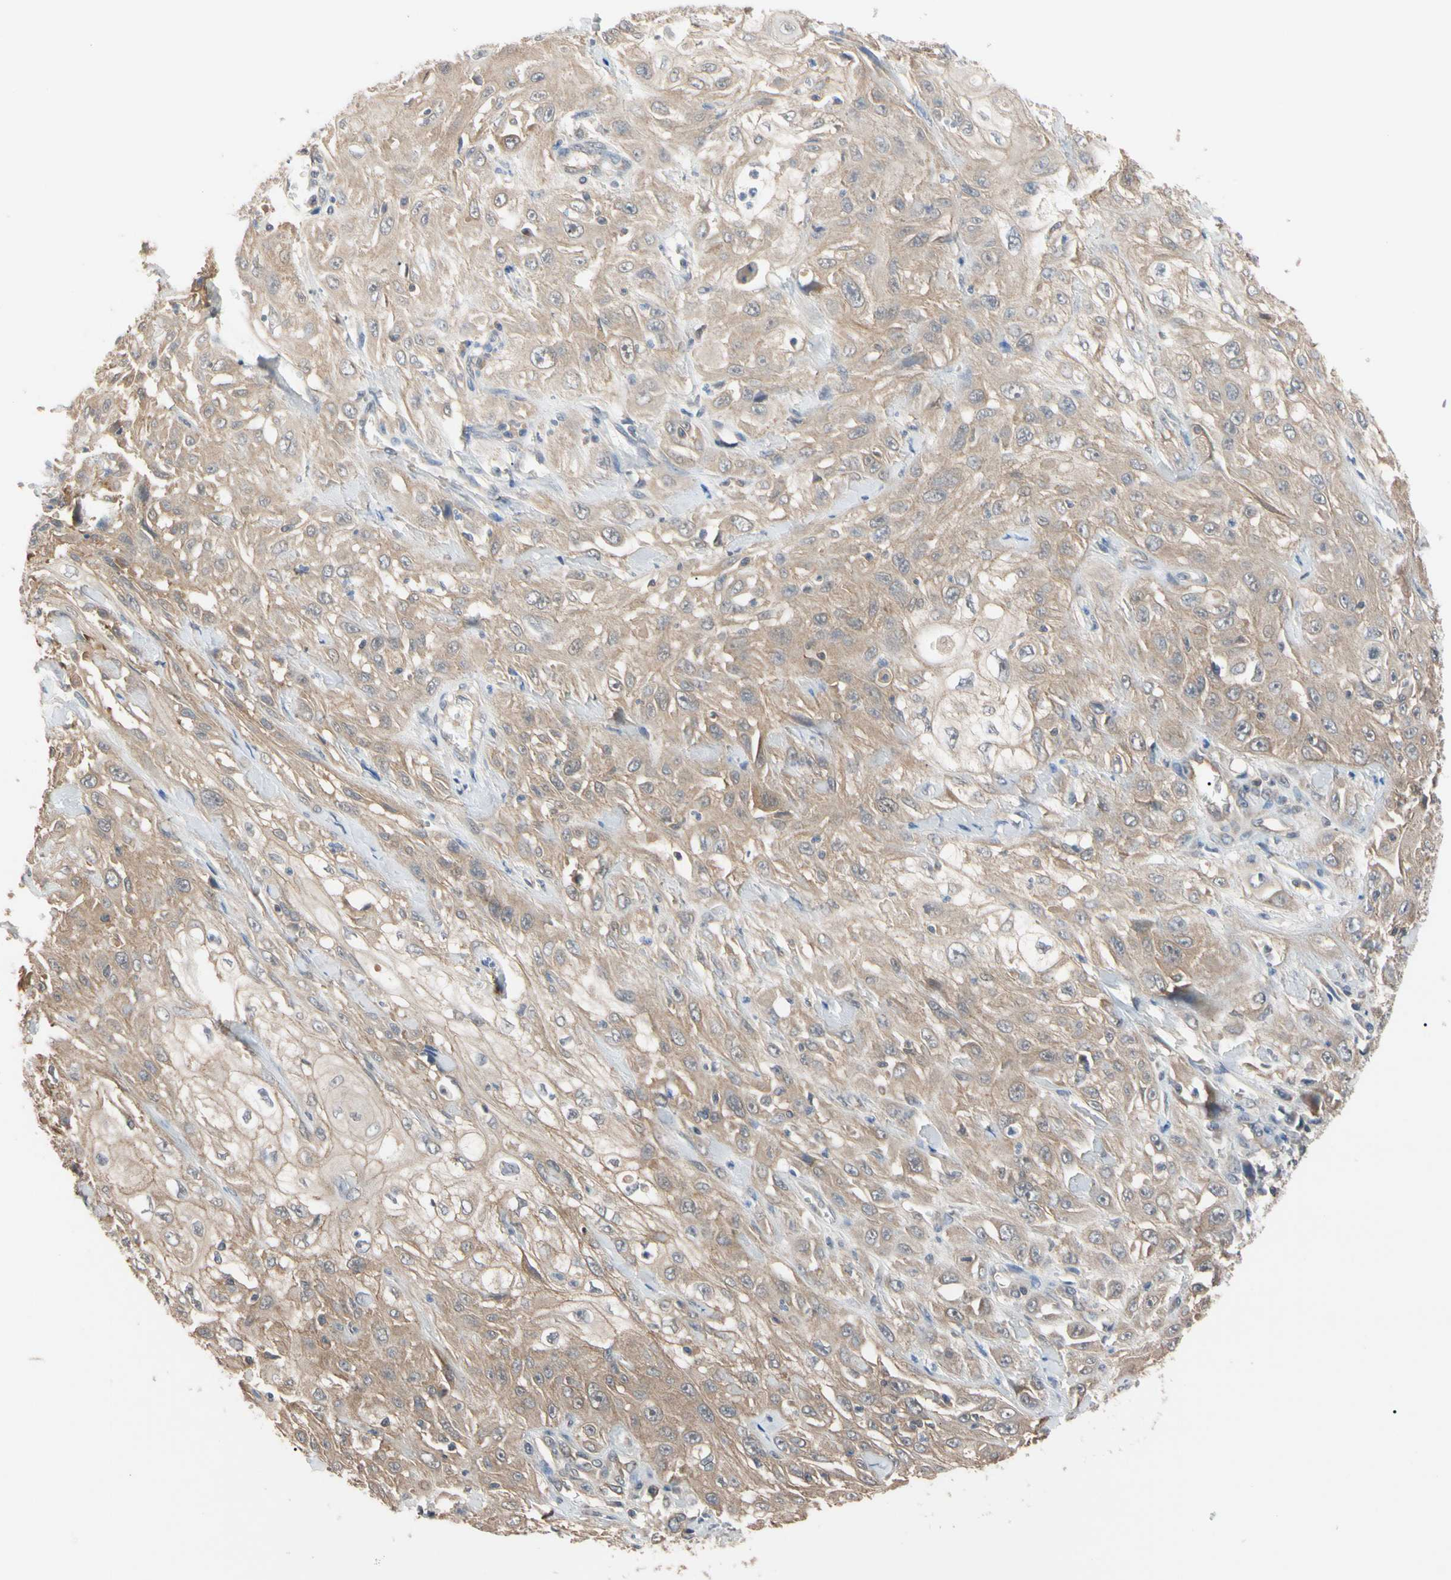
{"staining": {"intensity": "moderate", "quantity": ">75%", "location": "cytoplasmic/membranous"}, "tissue": "skin cancer", "cell_type": "Tumor cells", "image_type": "cancer", "snomed": [{"axis": "morphology", "description": "Squamous cell carcinoma, NOS"}, {"axis": "morphology", "description": "Squamous cell carcinoma, metastatic, NOS"}, {"axis": "topography", "description": "Skin"}, {"axis": "topography", "description": "Lymph node"}], "caption": "Moderate cytoplasmic/membranous protein positivity is identified in about >75% of tumor cells in skin cancer.", "gene": "DPP8", "patient": {"sex": "male", "age": 75}}